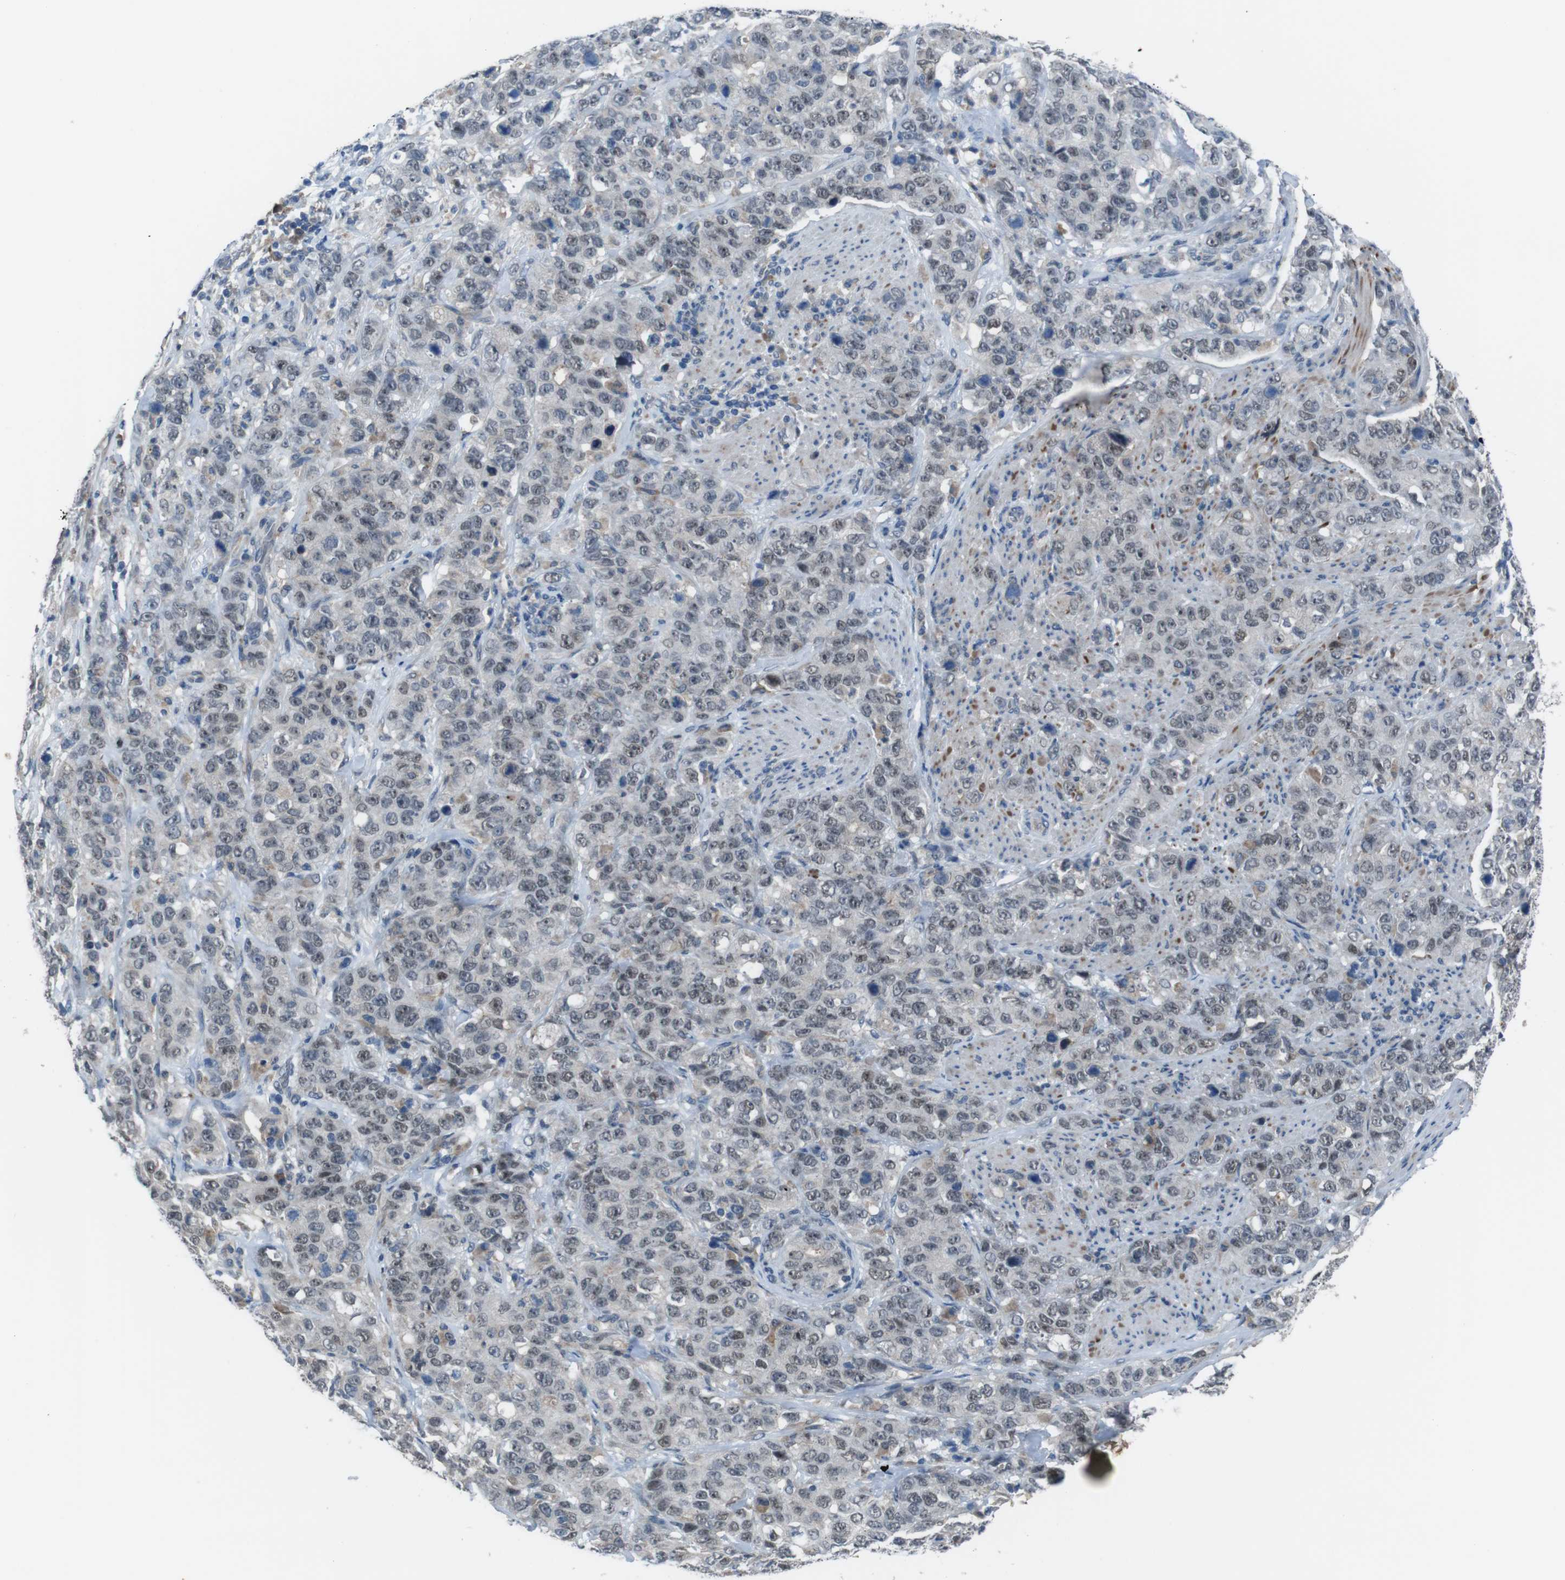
{"staining": {"intensity": "weak", "quantity": "<25%", "location": "nuclear"}, "tissue": "stomach cancer", "cell_type": "Tumor cells", "image_type": "cancer", "snomed": [{"axis": "morphology", "description": "Adenocarcinoma, NOS"}, {"axis": "topography", "description": "Stomach"}], "caption": "This is a micrograph of IHC staining of stomach cancer, which shows no expression in tumor cells. (DAB immunohistochemistry (IHC) with hematoxylin counter stain).", "gene": "CDH22", "patient": {"sex": "male", "age": 48}}